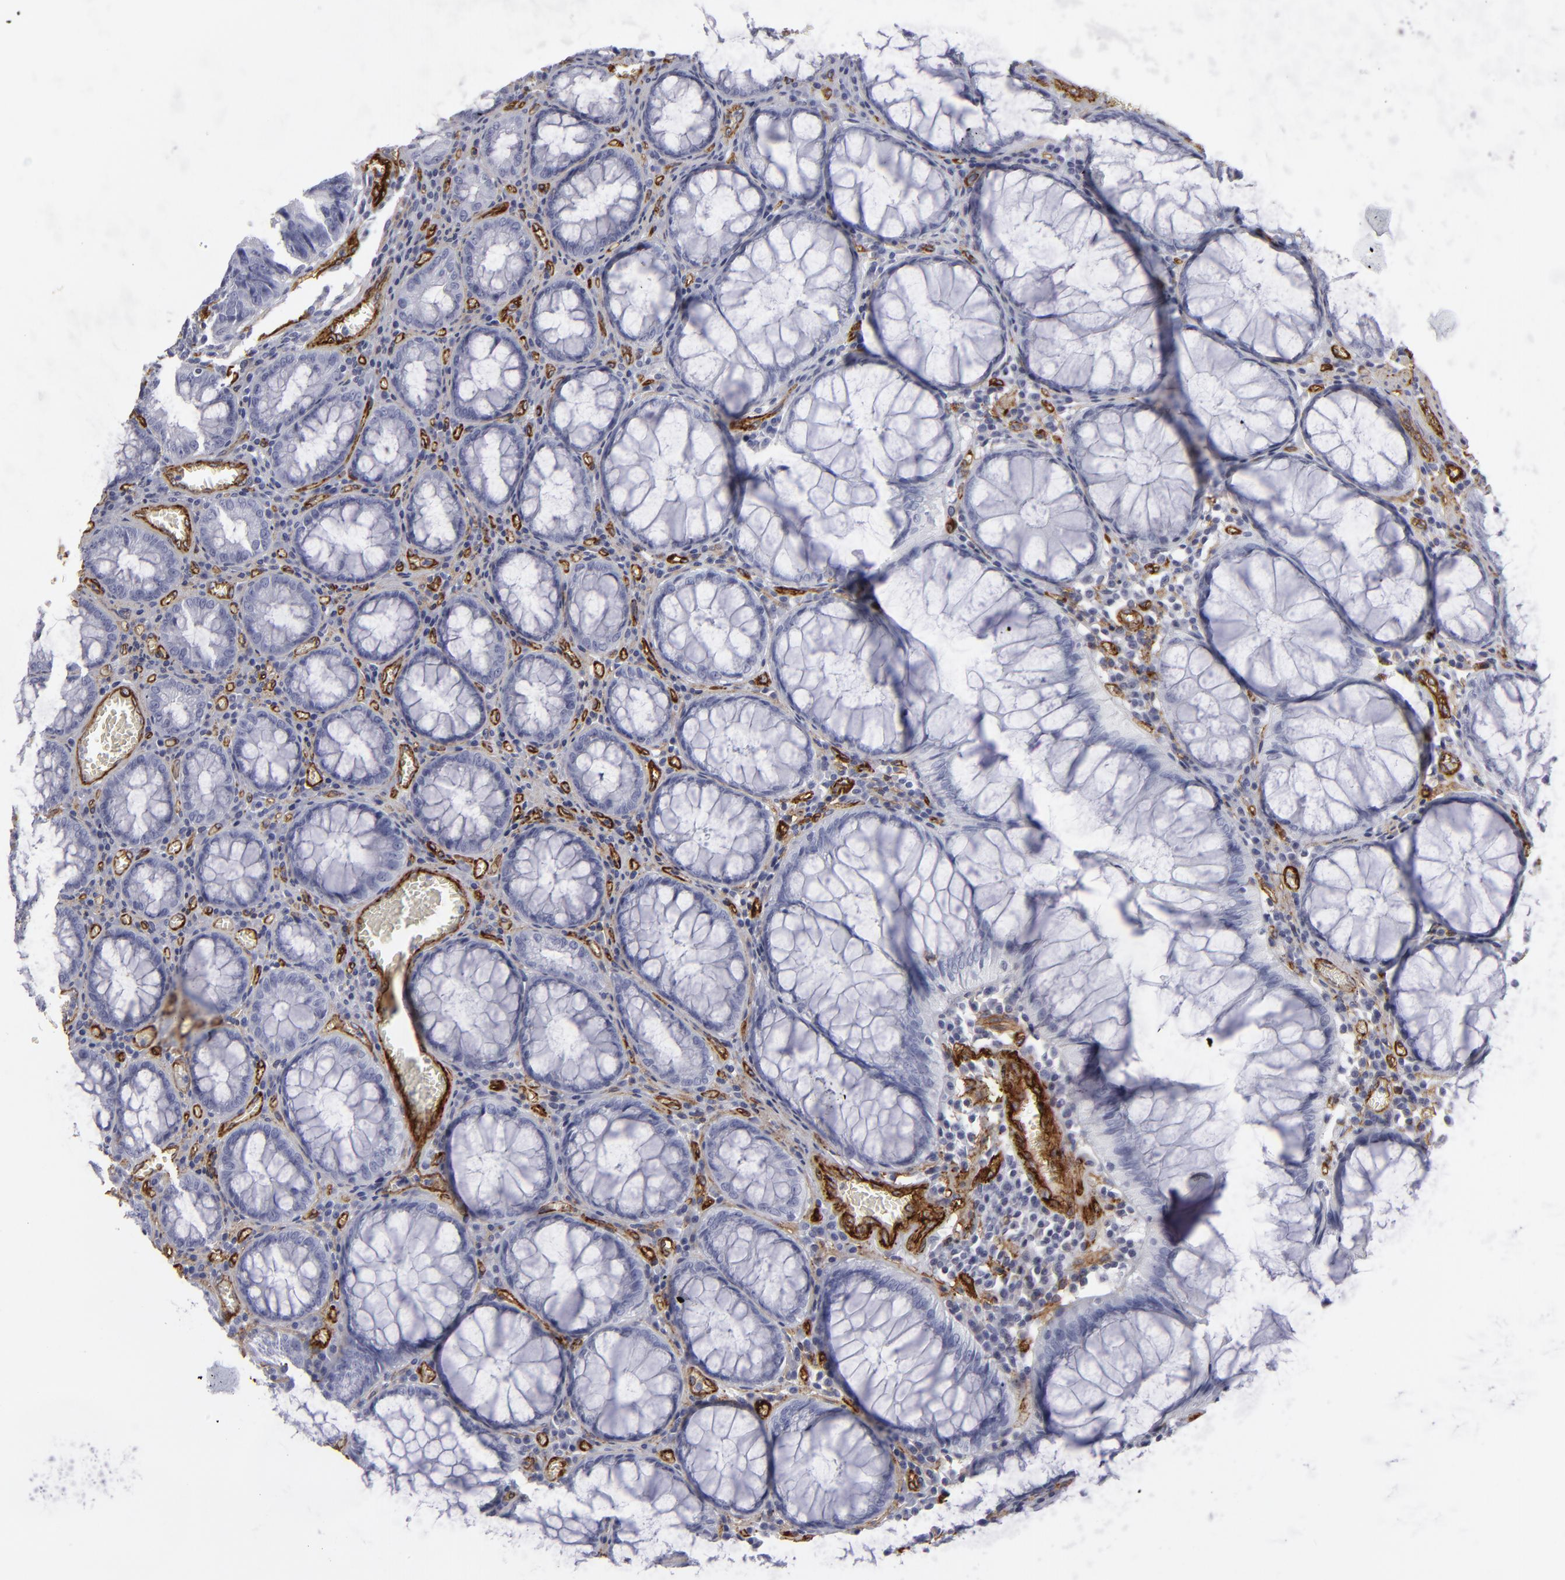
{"staining": {"intensity": "negative", "quantity": "none", "location": "none"}, "tissue": "colorectal cancer", "cell_type": "Tumor cells", "image_type": "cancer", "snomed": [{"axis": "morphology", "description": "Adenocarcinoma, NOS"}, {"axis": "topography", "description": "Rectum"}], "caption": "This is an IHC micrograph of human colorectal cancer. There is no expression in tumor cells.", "gene": "MCAM", "patient": {"sex": "female", "age": 98}}